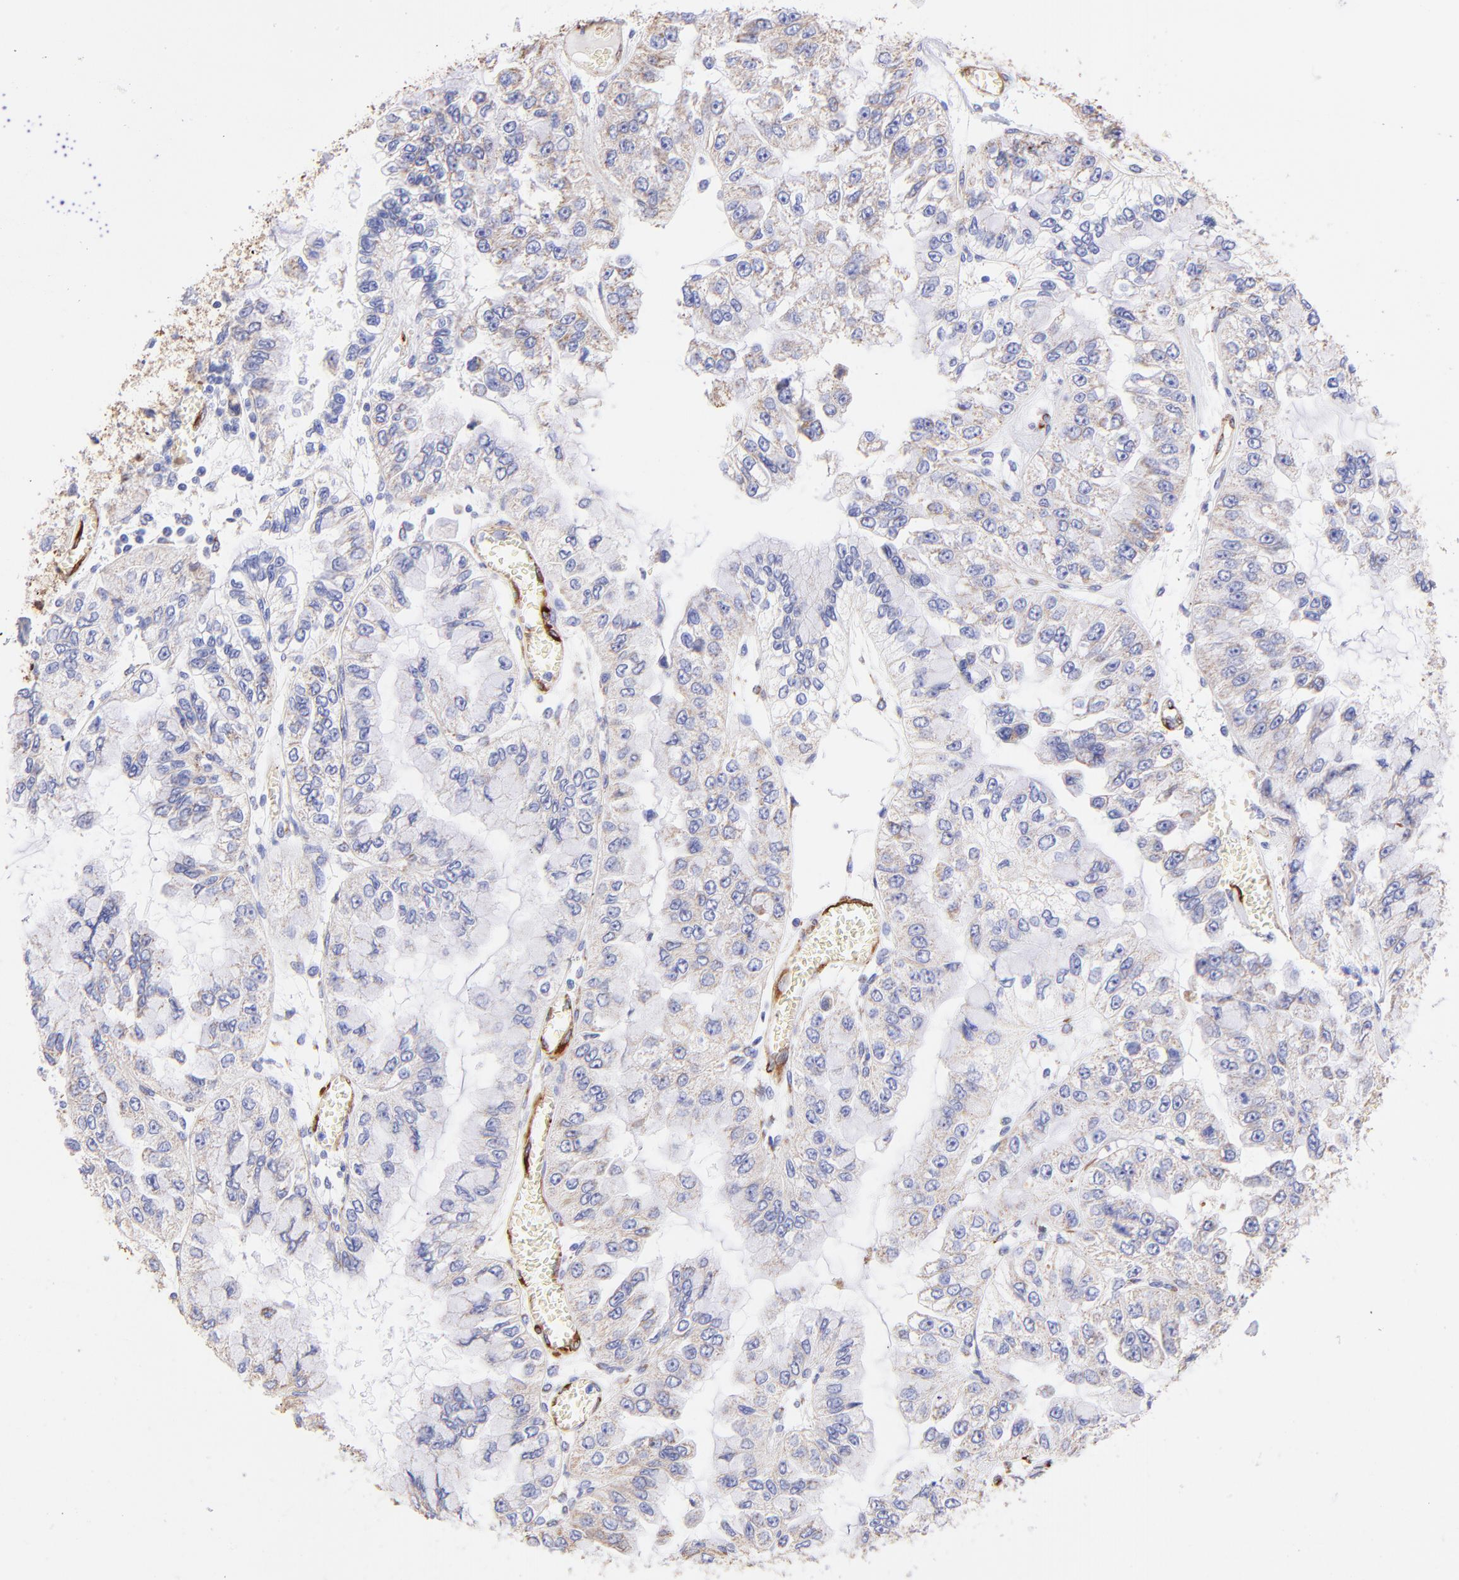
{"staining": {"intensity": "weak", "quantity": "25%-75%", "location": "cytoplasmic/membranous"}, "tissue": "liver cancer", "cell_type": "Tumor cells", "image_type": "cancer", "snomed": [{"axis": "morphology", "description": "Cholangiocarcinoma"}, {"axis": "topography", "description": "Liver"}], "caption": "This is an image of IHC staining of cholangiocarcinoma (liver), which shows weak staining in the cytoplasmic/membranous of tumor cells.", "gene": "SPARC", "patient": {"sex": "female", "age": 79}}